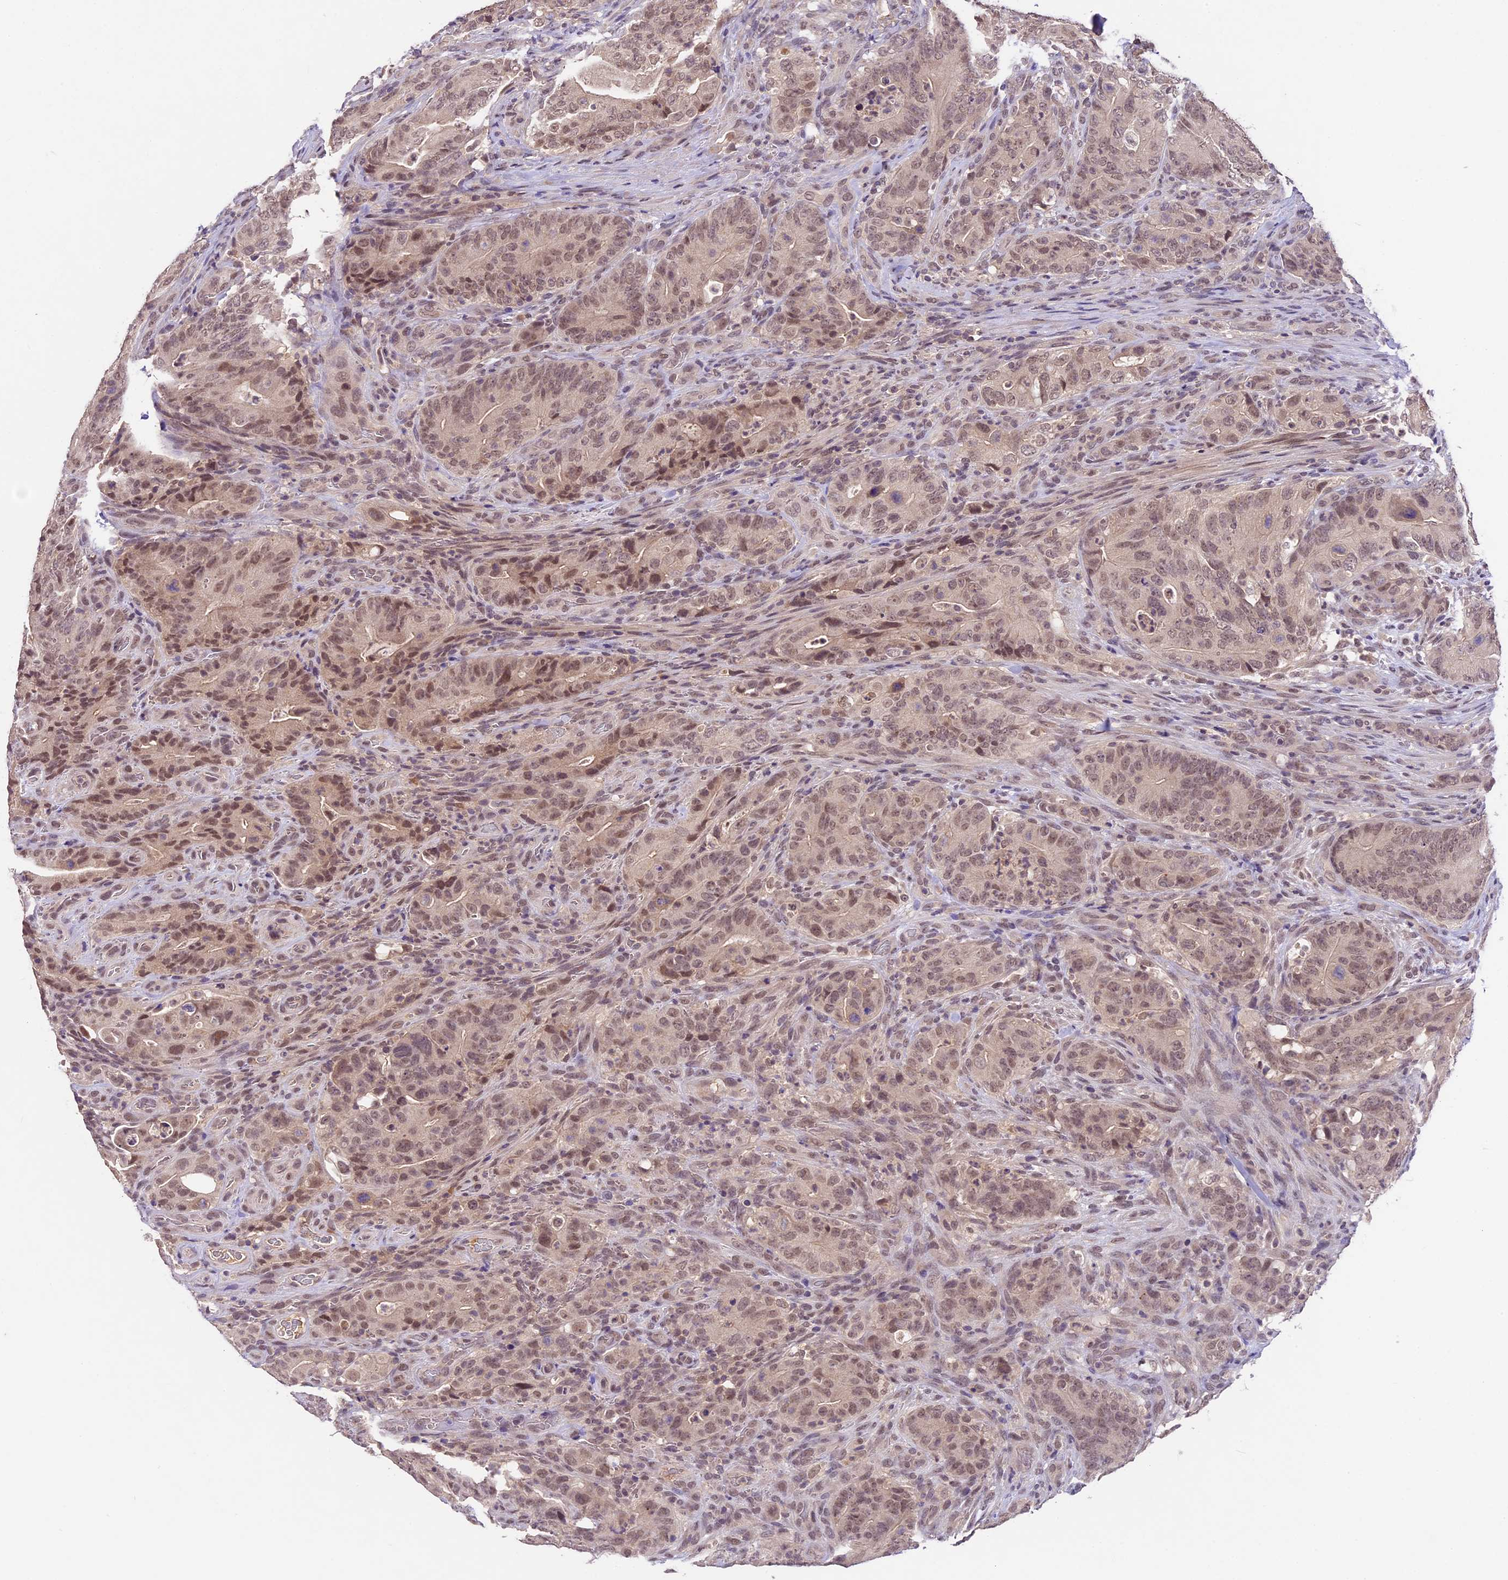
{"staining": {"intensity": "moderate", "quantity": ">75%", "location": "nuclear"}, "tissue": "colorectal cancer", "cell_type": "Tumor cells", "image_type": "cancer", "snomed": [{"axis": "morphology", "description": "Normal tissue, NOS"}, {"axis": "topography", "description": "Colon"}], "caption": "High-power microscopy captured an IHC image of colorectal cancer, revealing moderate nuclear expression in about >75% of tumor cells. Ihc stains the protein in brown and the nuclei are stained blue.", "gene": "ATP10A", "patient": {"sex": "female", "age": 82}}